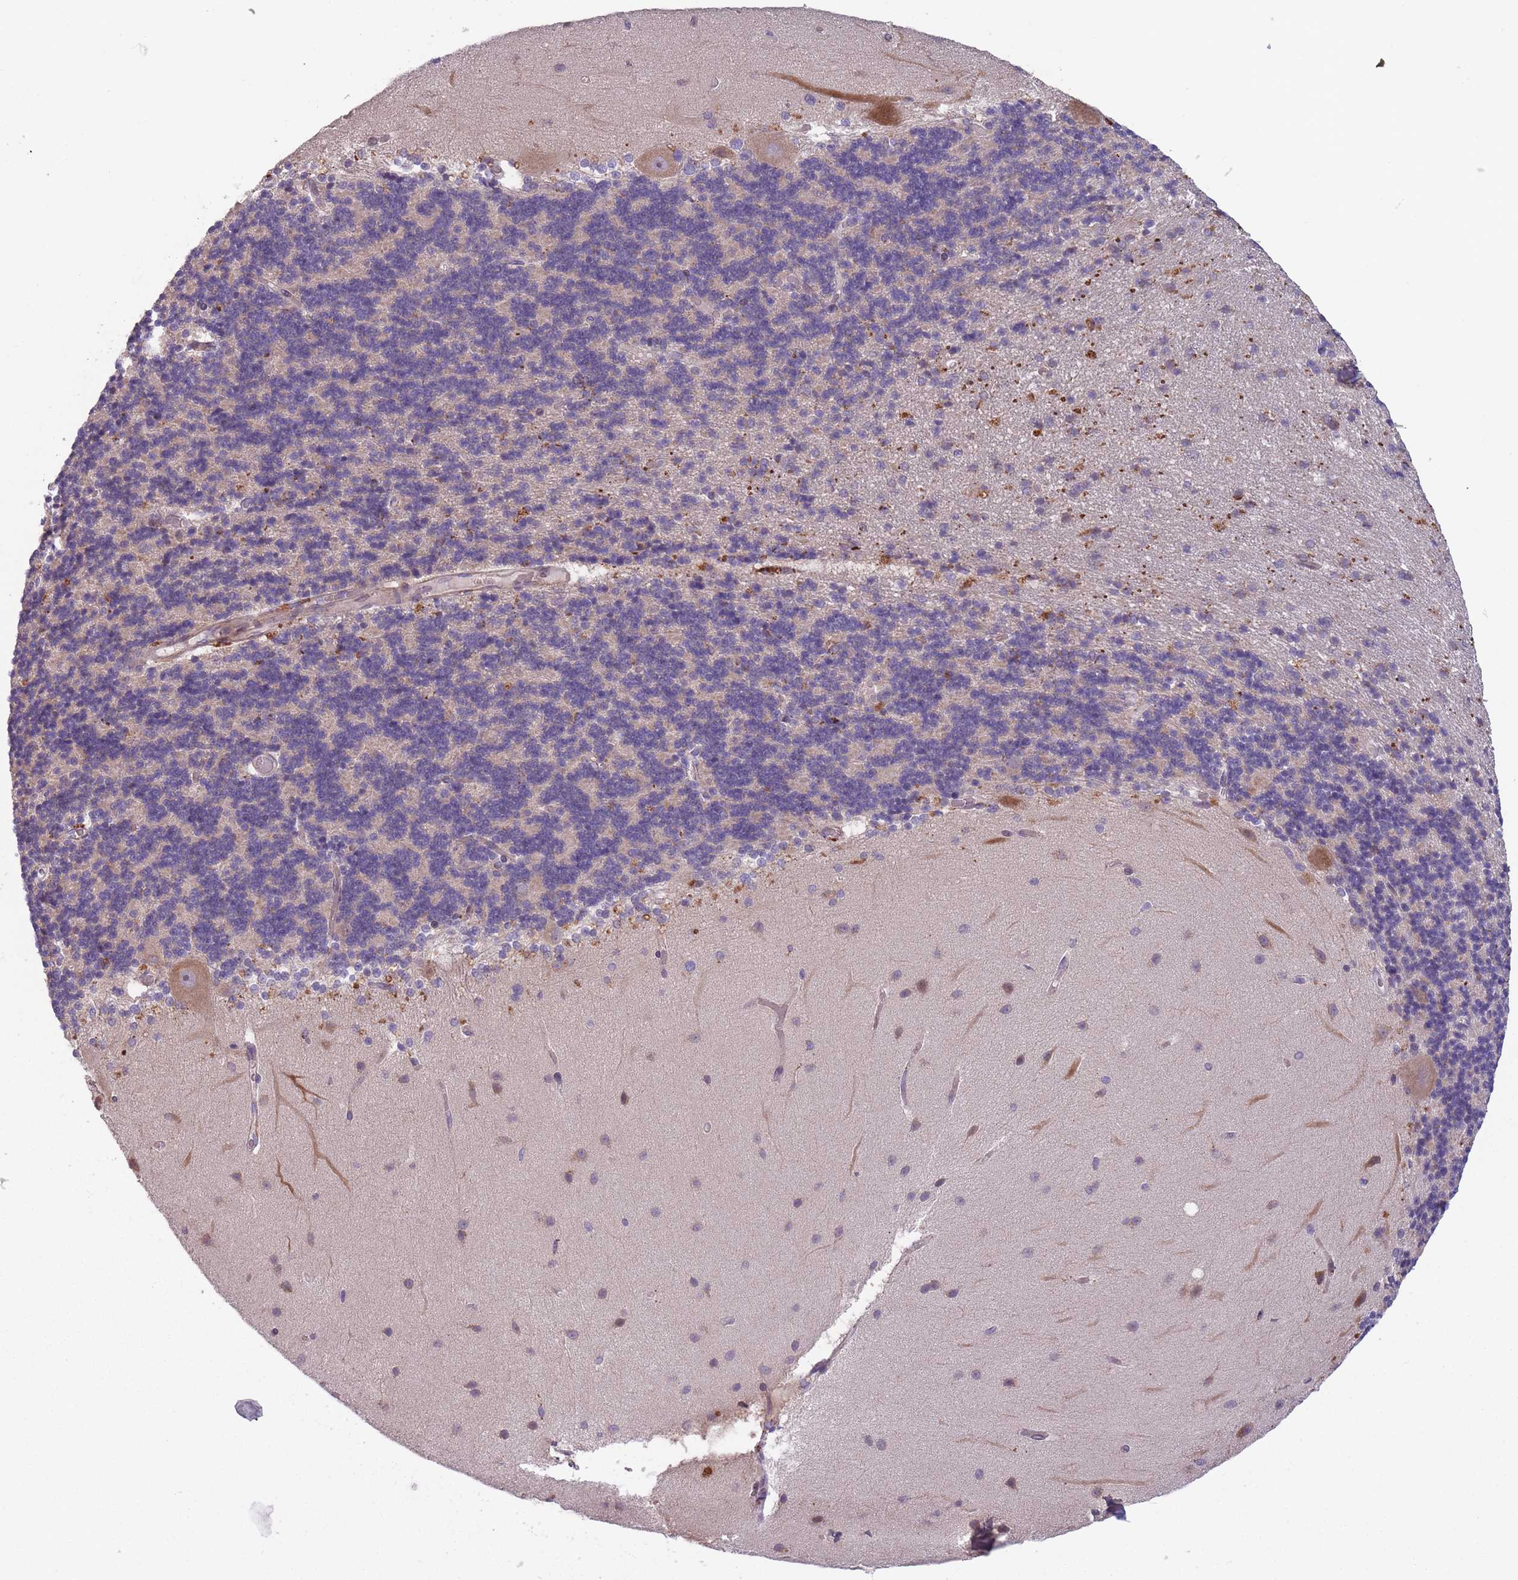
{"staining": {"intensity": "negative", "quantity": "none", "location": "none"}, "tissue": "cerebellum", "cell_type": "Cells in granular layer", "image_type": "normal", "snomed": [{"axis": "morphology", "description": "Normal tissue, NOS"}, {"axis": "topography", "description": "Cerebellum"}], "caption": "This is an immunohistochemistry photomicrograph of unremarkable human cerebellum. There is no expression in cells in granular layer.", "gene": "ITPKC", "patient": {"sex": "female", "age": 54}}